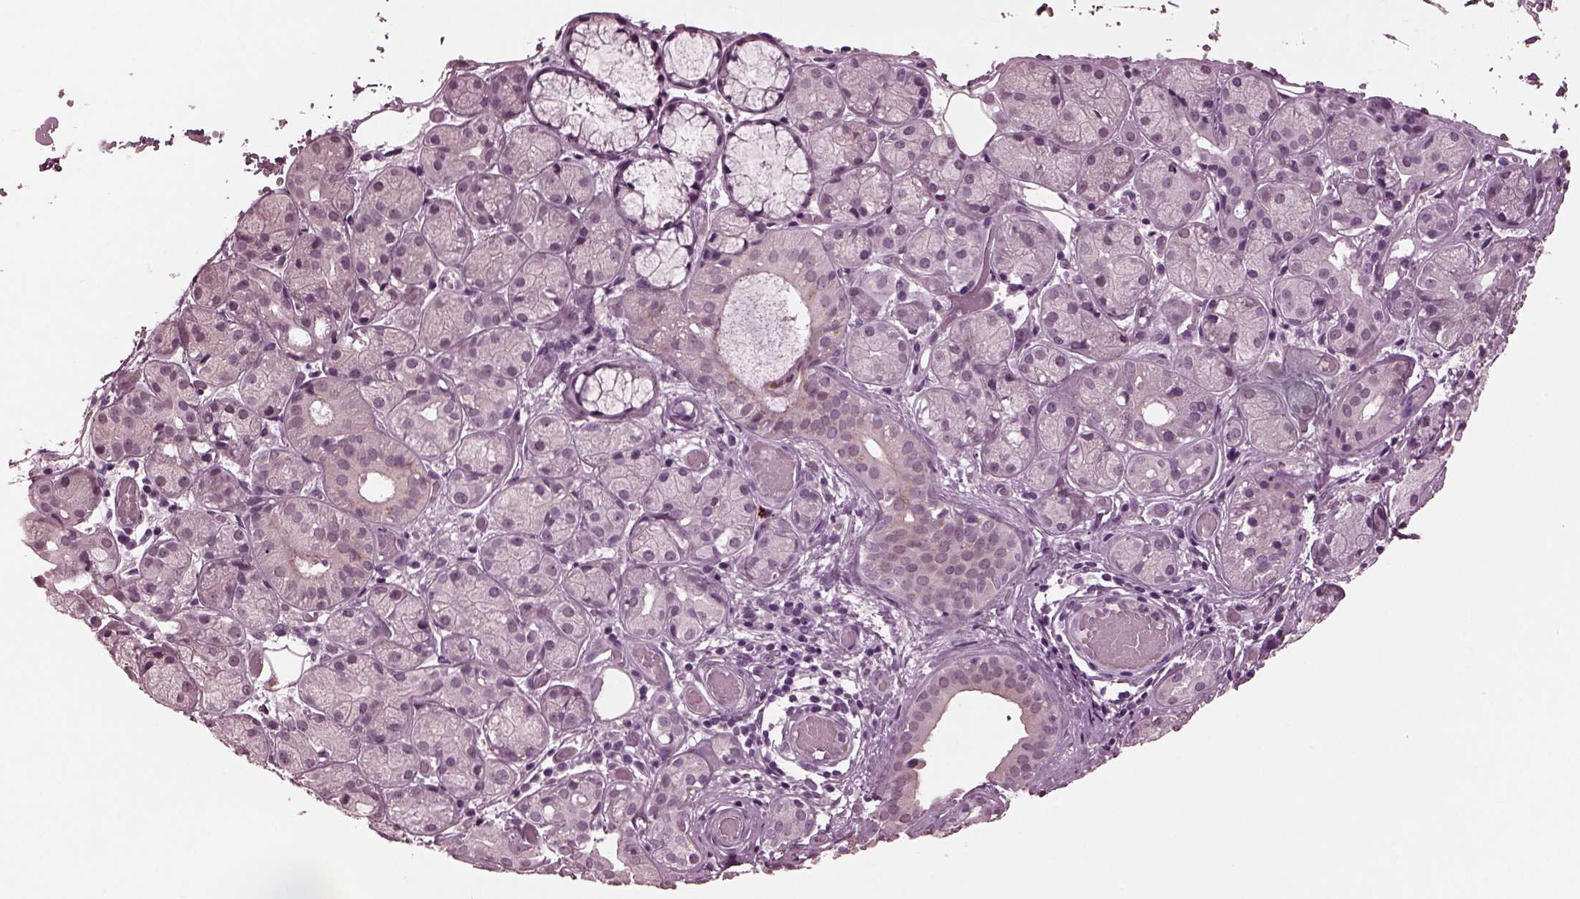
{"staining": {"intensity": "negative", "quantity": "none", "location": "none"}, "tissue": "salivary gland", "cell_type": "Glandular cells", "image_type": "normal", "snomed": [{"axis": "morphology", "description": "Normal tissue, NOS"}, {"axis": "topography", "description": "Salivary gland"}, {"axis": "topography", "description": "Peripheral nerve tissue"}], "caption": "Glandular cells are negative for brown protein staining in normal salivary gland. (Immunohistochemistry, brightfield microscopy, high magnification).", "gene": "MIB2", "patient": {"sex": "male", "age": 71}}